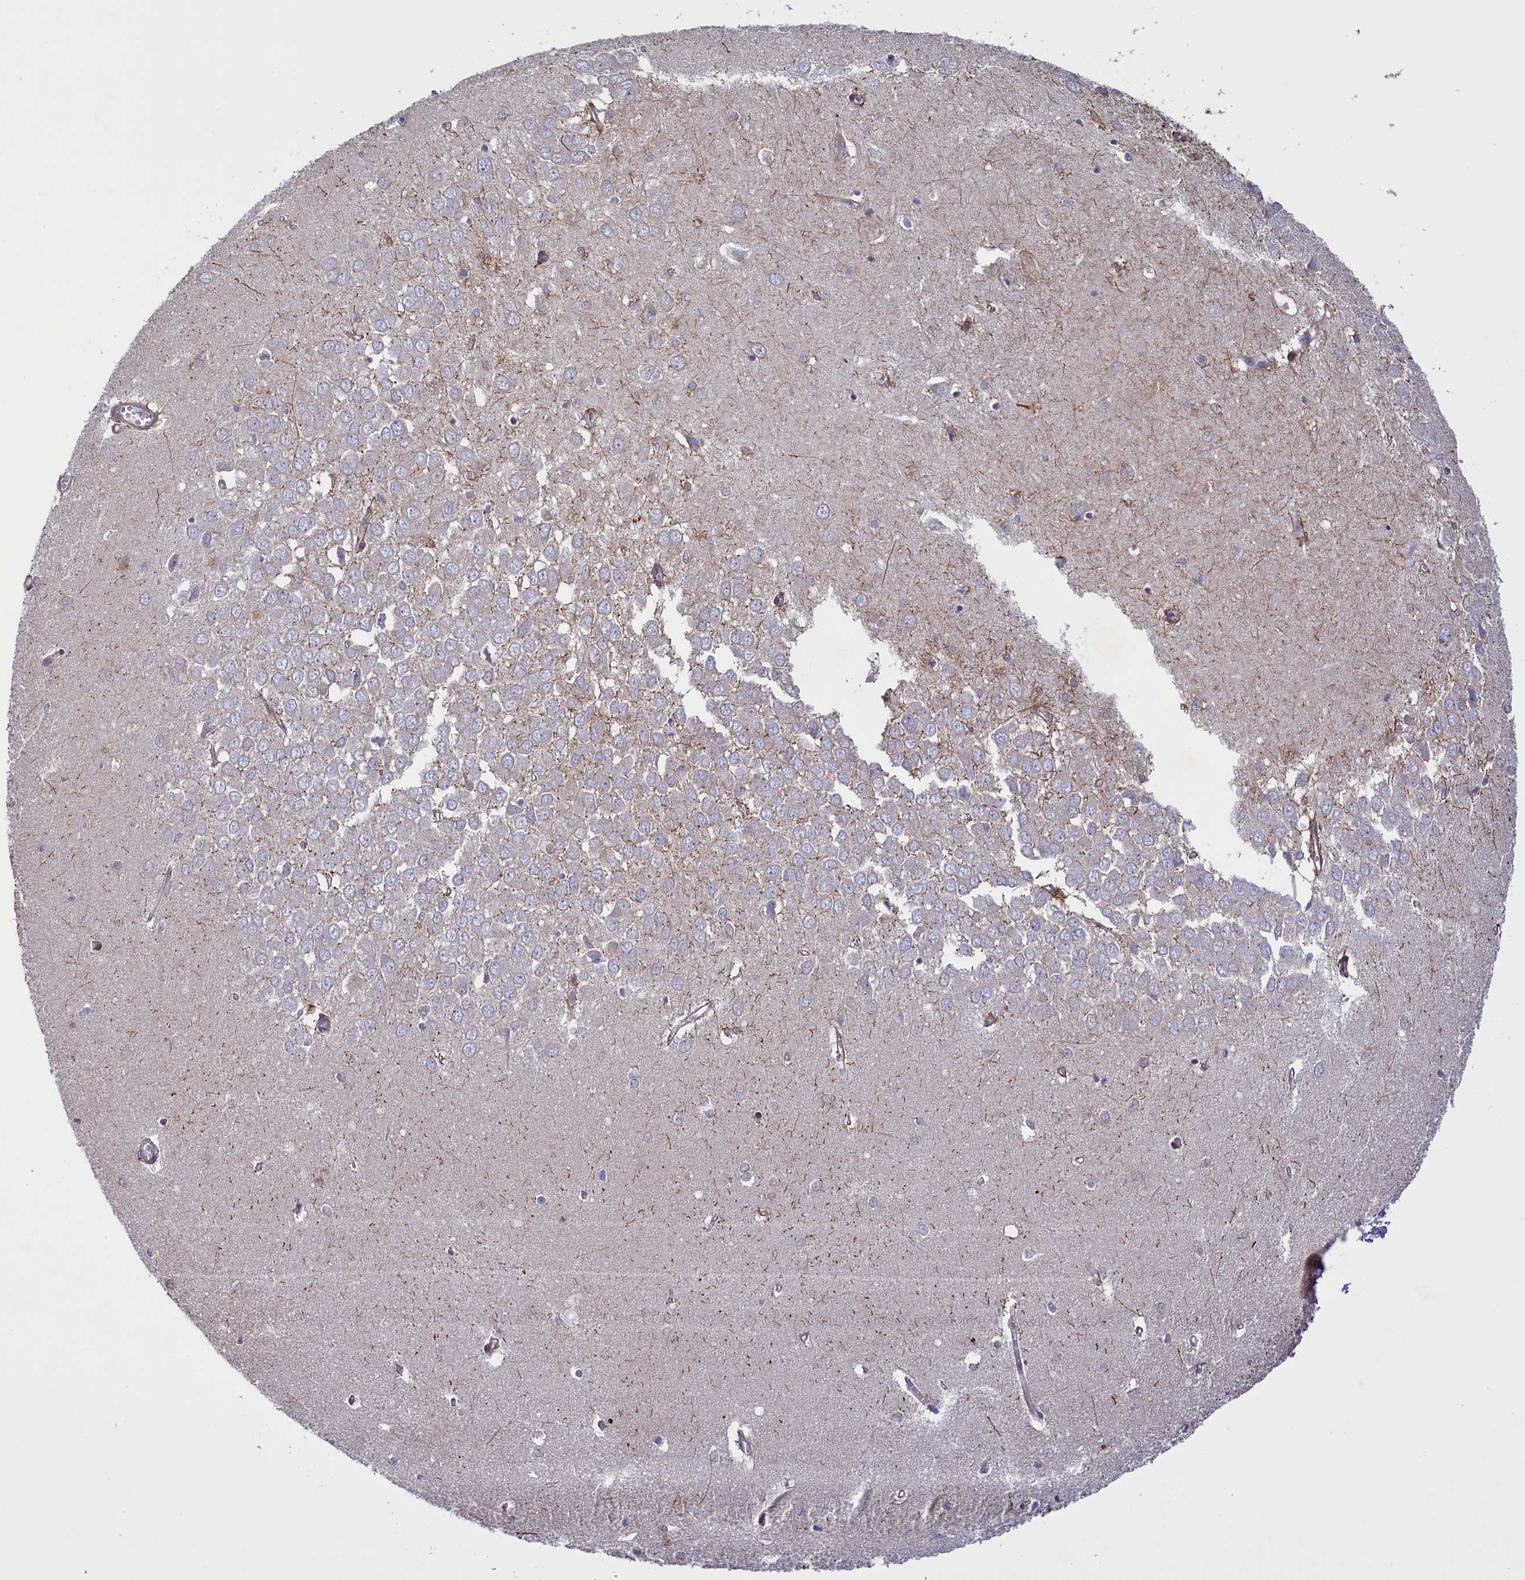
{"staining": {"intensity": "negative", "quantity": "none", "location": "none"}, "tissue": "hippocampus", "cell_type": "Glial cells", "image_type": "normal", "snomed": [{"axis": "morphology", "description": "Normal tissue, NOS"}, {"axis": "topography", "description": "Hippocampus"}], "caption": "IHC of unremarkable hippocampus shows no positivity in glial cells.", "gene": "CORO2A", "patient": {"sex": "female", "age": 64}}